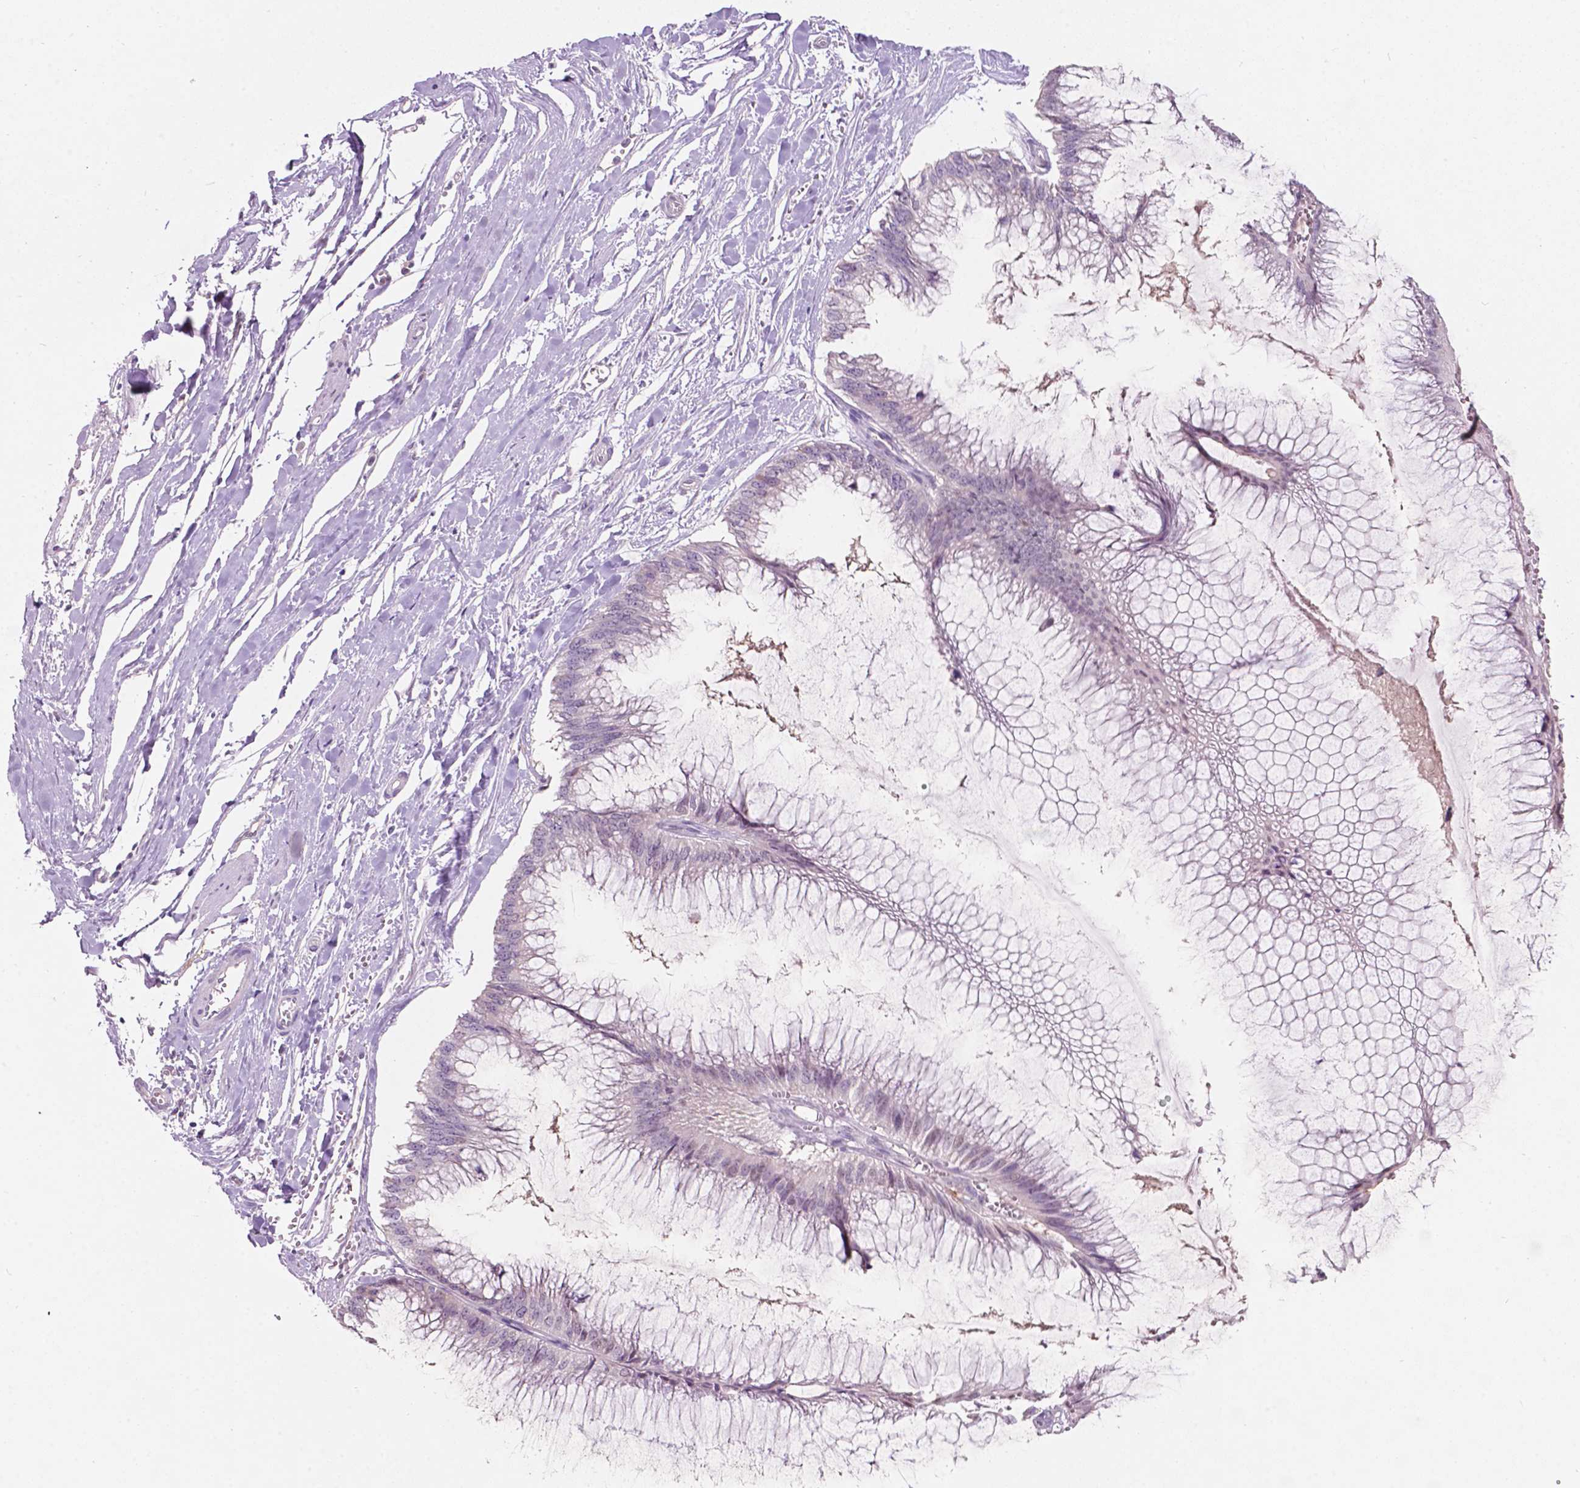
{"staining": {"intensity": "negative", "quantity": "none", "location": "none"}, "tissue": "ovarian cancer", "cell_type": "Tumor cells", "image_type": "cancer", "snomed": [{"axis": "morphology", "description": "Cystadenocarcinoma, mucinous, NOS"}, {"axis": "topography", "description": "Ovary"}], "caption": "DAB (3,3'-diaminobenzidine) immunohistochemical staining of human ovarian mucinous cystadenocarcinoma displays no significant positivity in tumor cells. (Brightfield microscopy of DAB immunohistochemistry at high magnification).", "gene": "TM6SF2", "patient": {"sex": "female", "age": 44}}